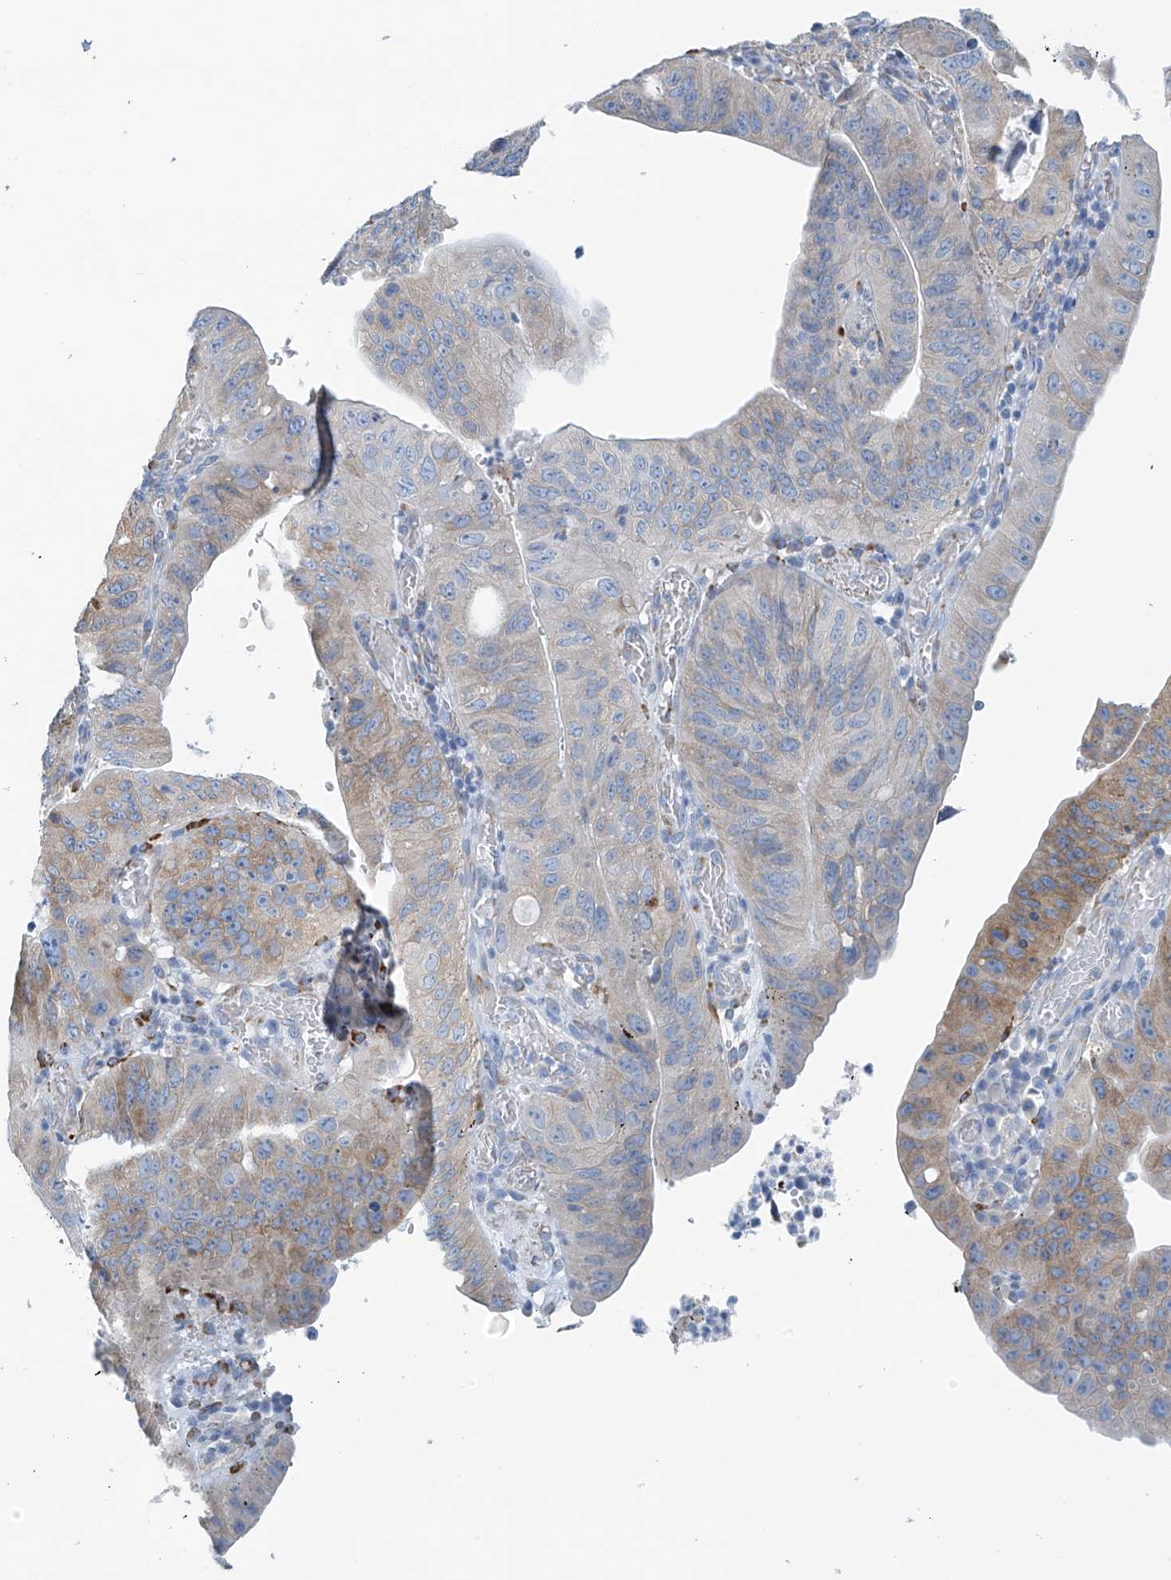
{"staining": {"intensity": "moderate", "quantity": "<25%", "location": "cytoplasmic/membranous"}, "tissue": "stomach cancer", "cell_type": "Tumor cells", "image_type": "cancer", "snomed": [{"axis": "morphology", "description": "Adenocarcinoma, NOS"}, {"axis": "topography", "description": "Stomach"}], "caption": "Moderate cytoplasmic/membranous positivity for a protein is present in approximately <25% of tumor cells of adenocarcinoma (stomach) using immunohistochemistry (IHC).", "gene": "RCN2", "patient": {"sex": "female", "age": 59}}